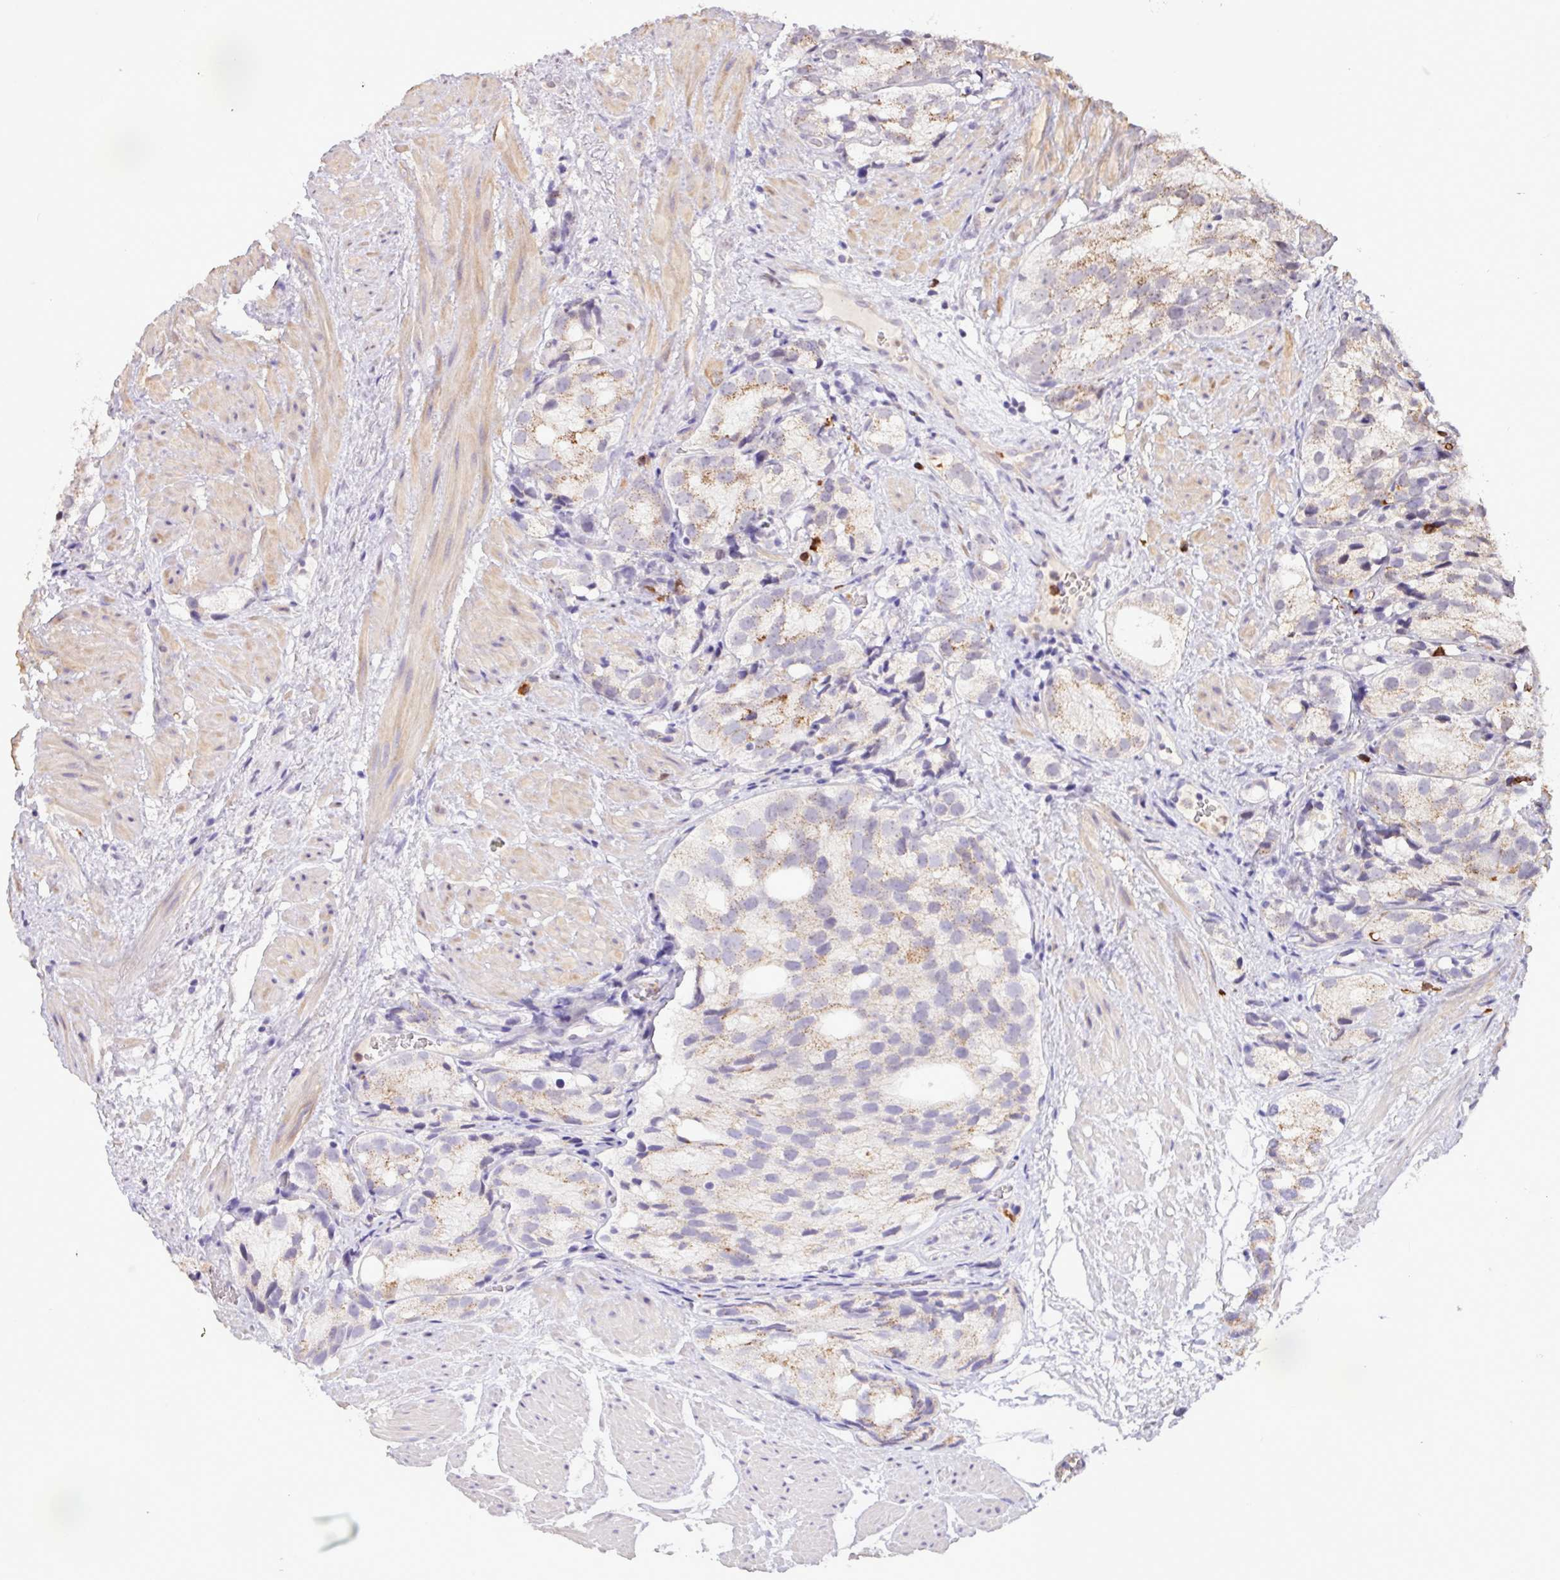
{"staining": {"intensity": "weak", "quantity": "<25%", "location": "cytoplasmic/membranous"}, "tissue": "prostate cancer", "cell_type": "Tumor cells", "image_type": "cancer", "snomed": [{"axis": "morphology", "description": "Adenocarcinoma, High grade"}, {"axis": "topography", "description": "Prostate"}], "caption": "Immunohistochemistry (IHC) histopathology image of prostate cancer (adenocarcinoma (high-grade)) stained for a protein (brown), which shows no staining in tumor cells.", "gene": "CHST11", "patient": {"sex": "male", "age": 82}}